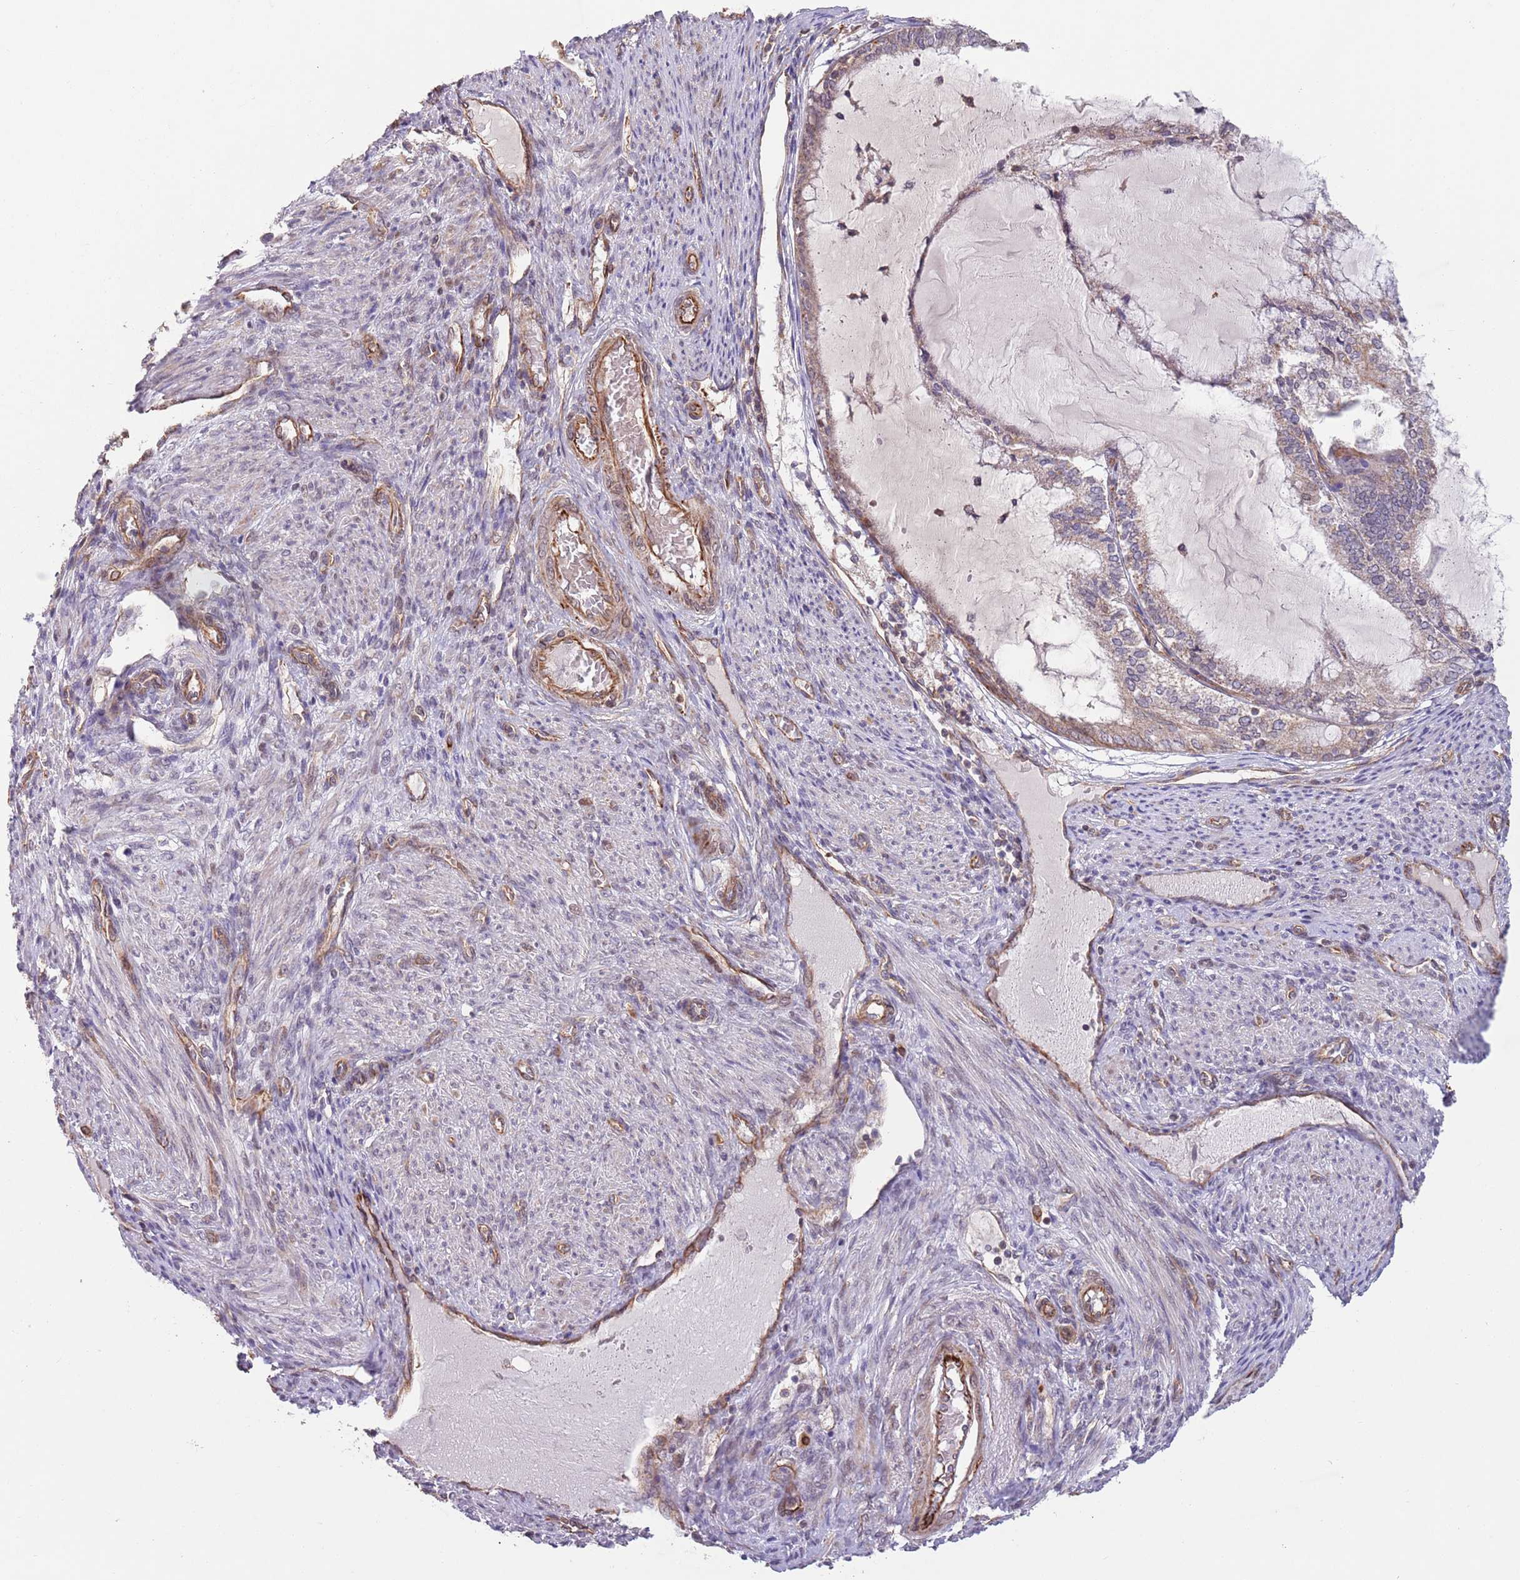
{"staining": {"intensity": "moderate", "quantity": "25%-75%", "location": "cytoplasmic/membranous"}, "tissue": "endometrial cancer", "cell_type": "Tumor cells", "image_type": "cancer", "snomed": [{"axis": "morphology", "description": "Adenocarcinoma, NOS"}, {"axis": "topography", "description": "Endometrium"}], "caption": "This image reveals adenocarcinoma (endometrial) stained with IHC to label a protein in brown. The cytoplasmic/membranous of tumor cells show moderate positivity for the protein. Nuclei are counter-stained blue.", "gene": "CHD9", "patient": {"sex": "female", "age": 81}}